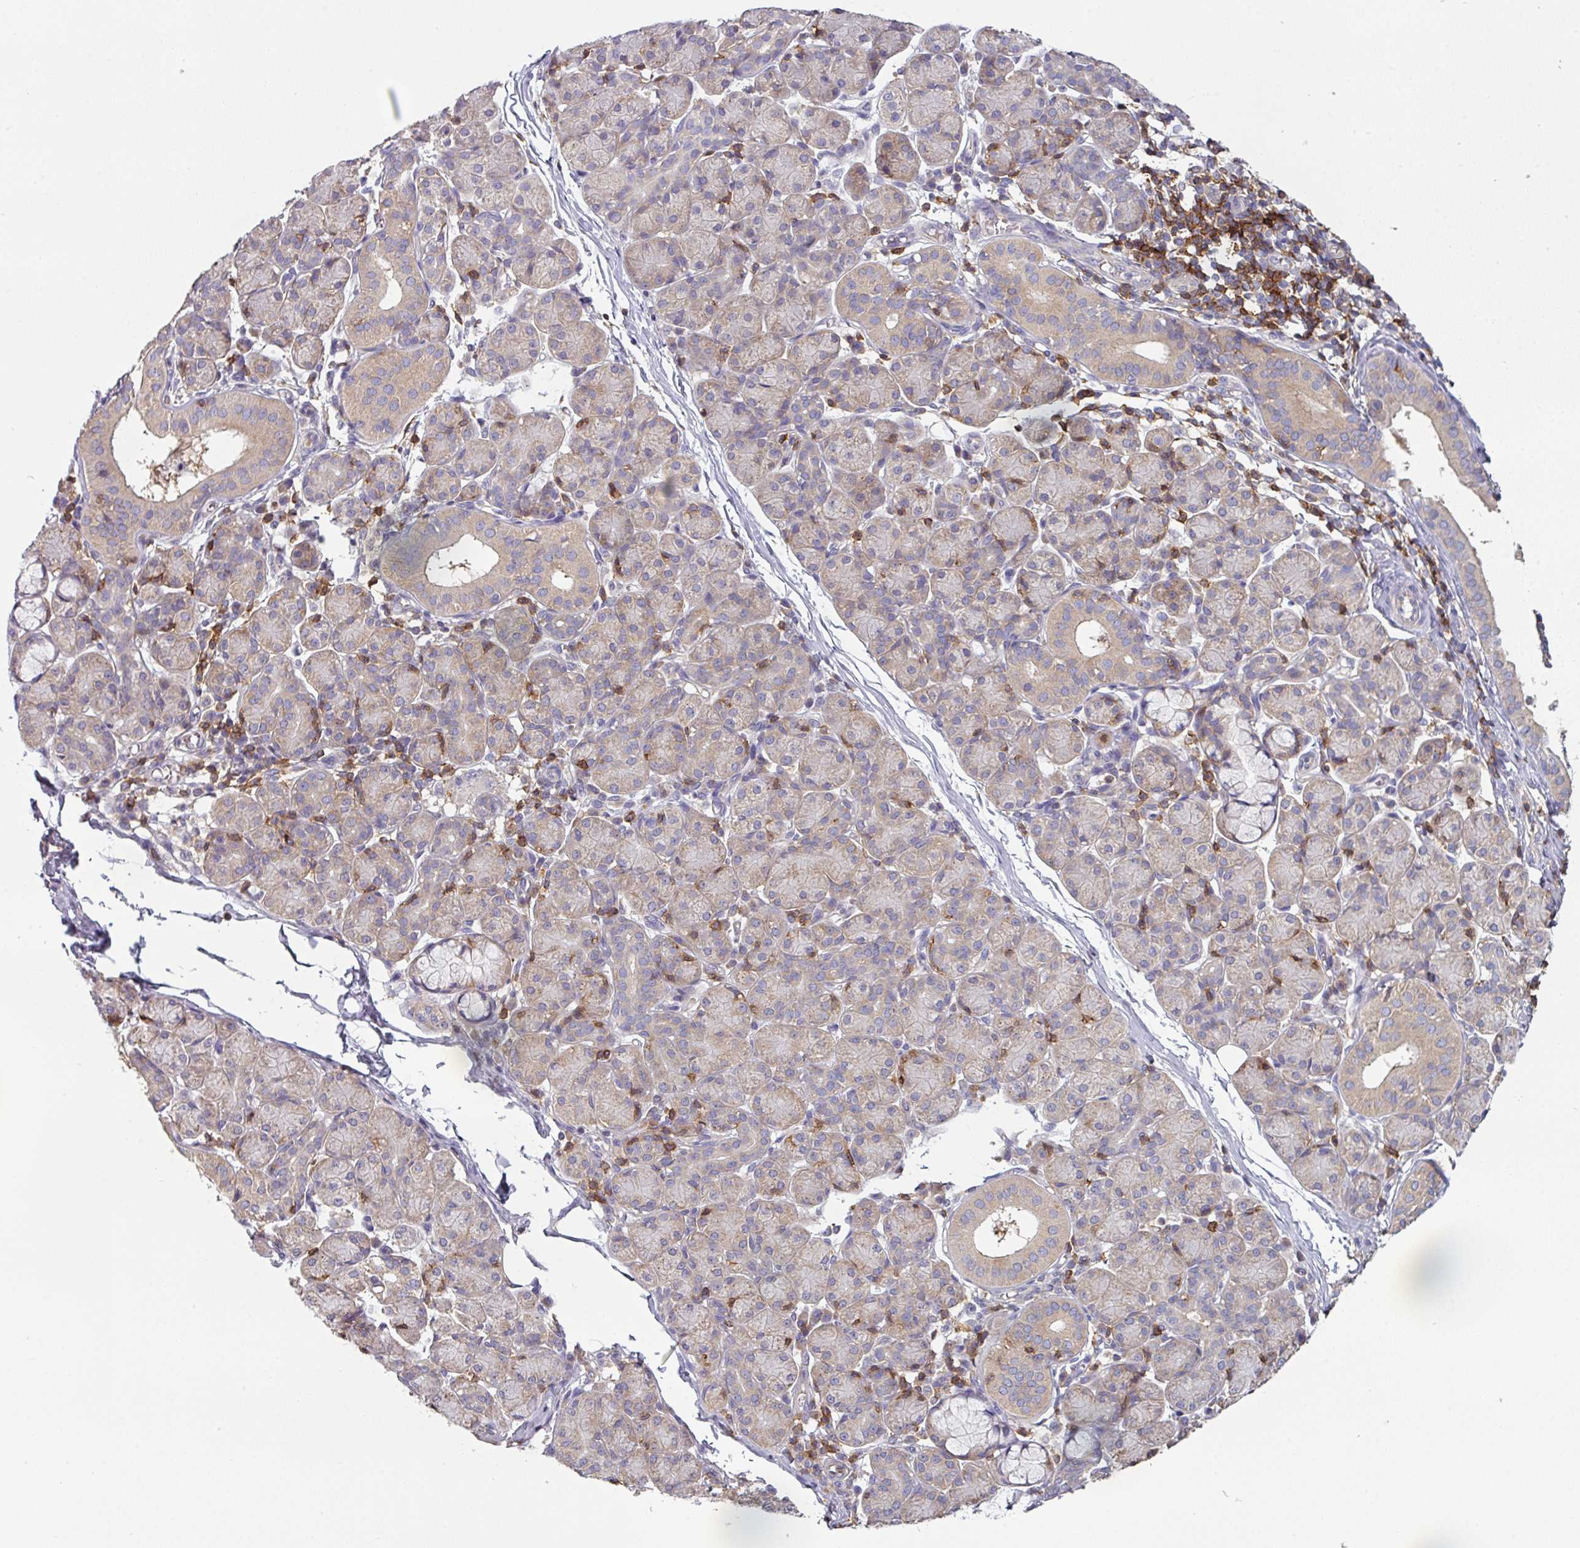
{"staining": {"intensity": "weak", "quantity": "25%-75%", "location": "cytoplasmic/membranous"}, "tissue": "salivary gland", "cell_type": "Glandular cells", "image_type": "normal", "snomed": [{"axis": "morphology", "description": "Normal tissue, NOS"}, {"axis": "morphology", "description": "Inflammation, NOS"}, {"axis": "topography", "description": "Lymph node"}, {"axis": "topography", "description": "Salivary gland"}], "caption": "This image shows unremarkable salivary gland stained with IHC to label a protein in brown. The cytoplasmic/membranous of glandular cells show weak positivity for the protein. Nuclei are counter-stained blue.", "gene": "CD3G", "patient": {"sex": "male", "age": 3}}